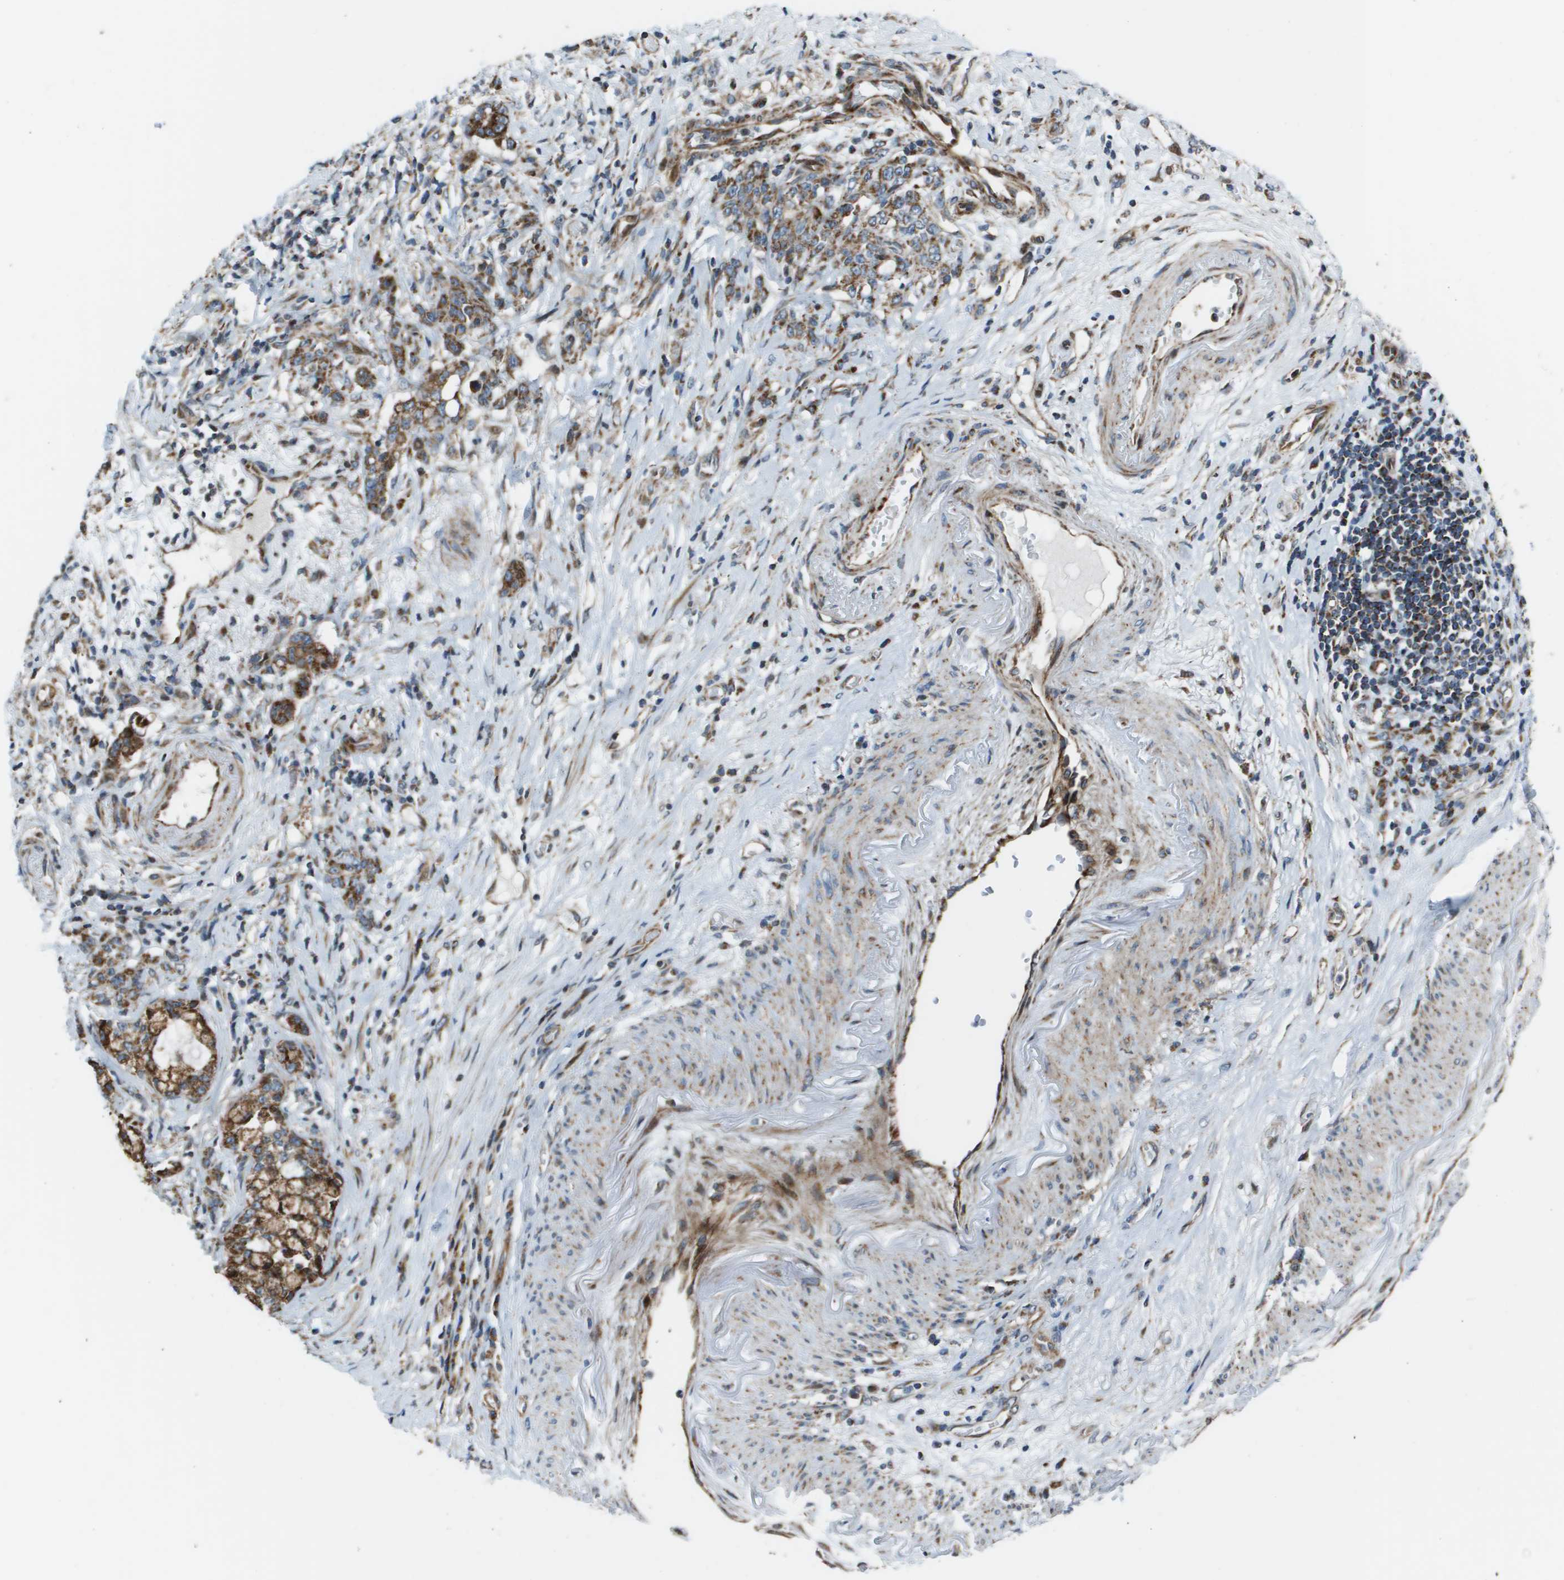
{"staining": {"intensity": "moderate", "quantity": ">75%", "location": "cytoplasmic/membranous"}, "tissue": "stomach cancer", "cell_type": "Tumor cells", "image_type": "cancer", "snomed": [{"axis": "morphology", "description": "Adenocarcinoma, NOS"}, {"axis": "topography", "description": "Stomach, lower"}], "caption": "Protein analysis of adenocarcinoma (stomach) tissue demonstrates moderate cytoplasmic/membranous positivity in approximately >75% of tumor cells. The staining is performed using DAB (3,3'-diaminobenzidine) brown chromogen to label protein expression. The nuclei are counter-stained blue using hematoxylin.", "gene": "MGAT3", "patient": {"sex": "male", "age": 88}}